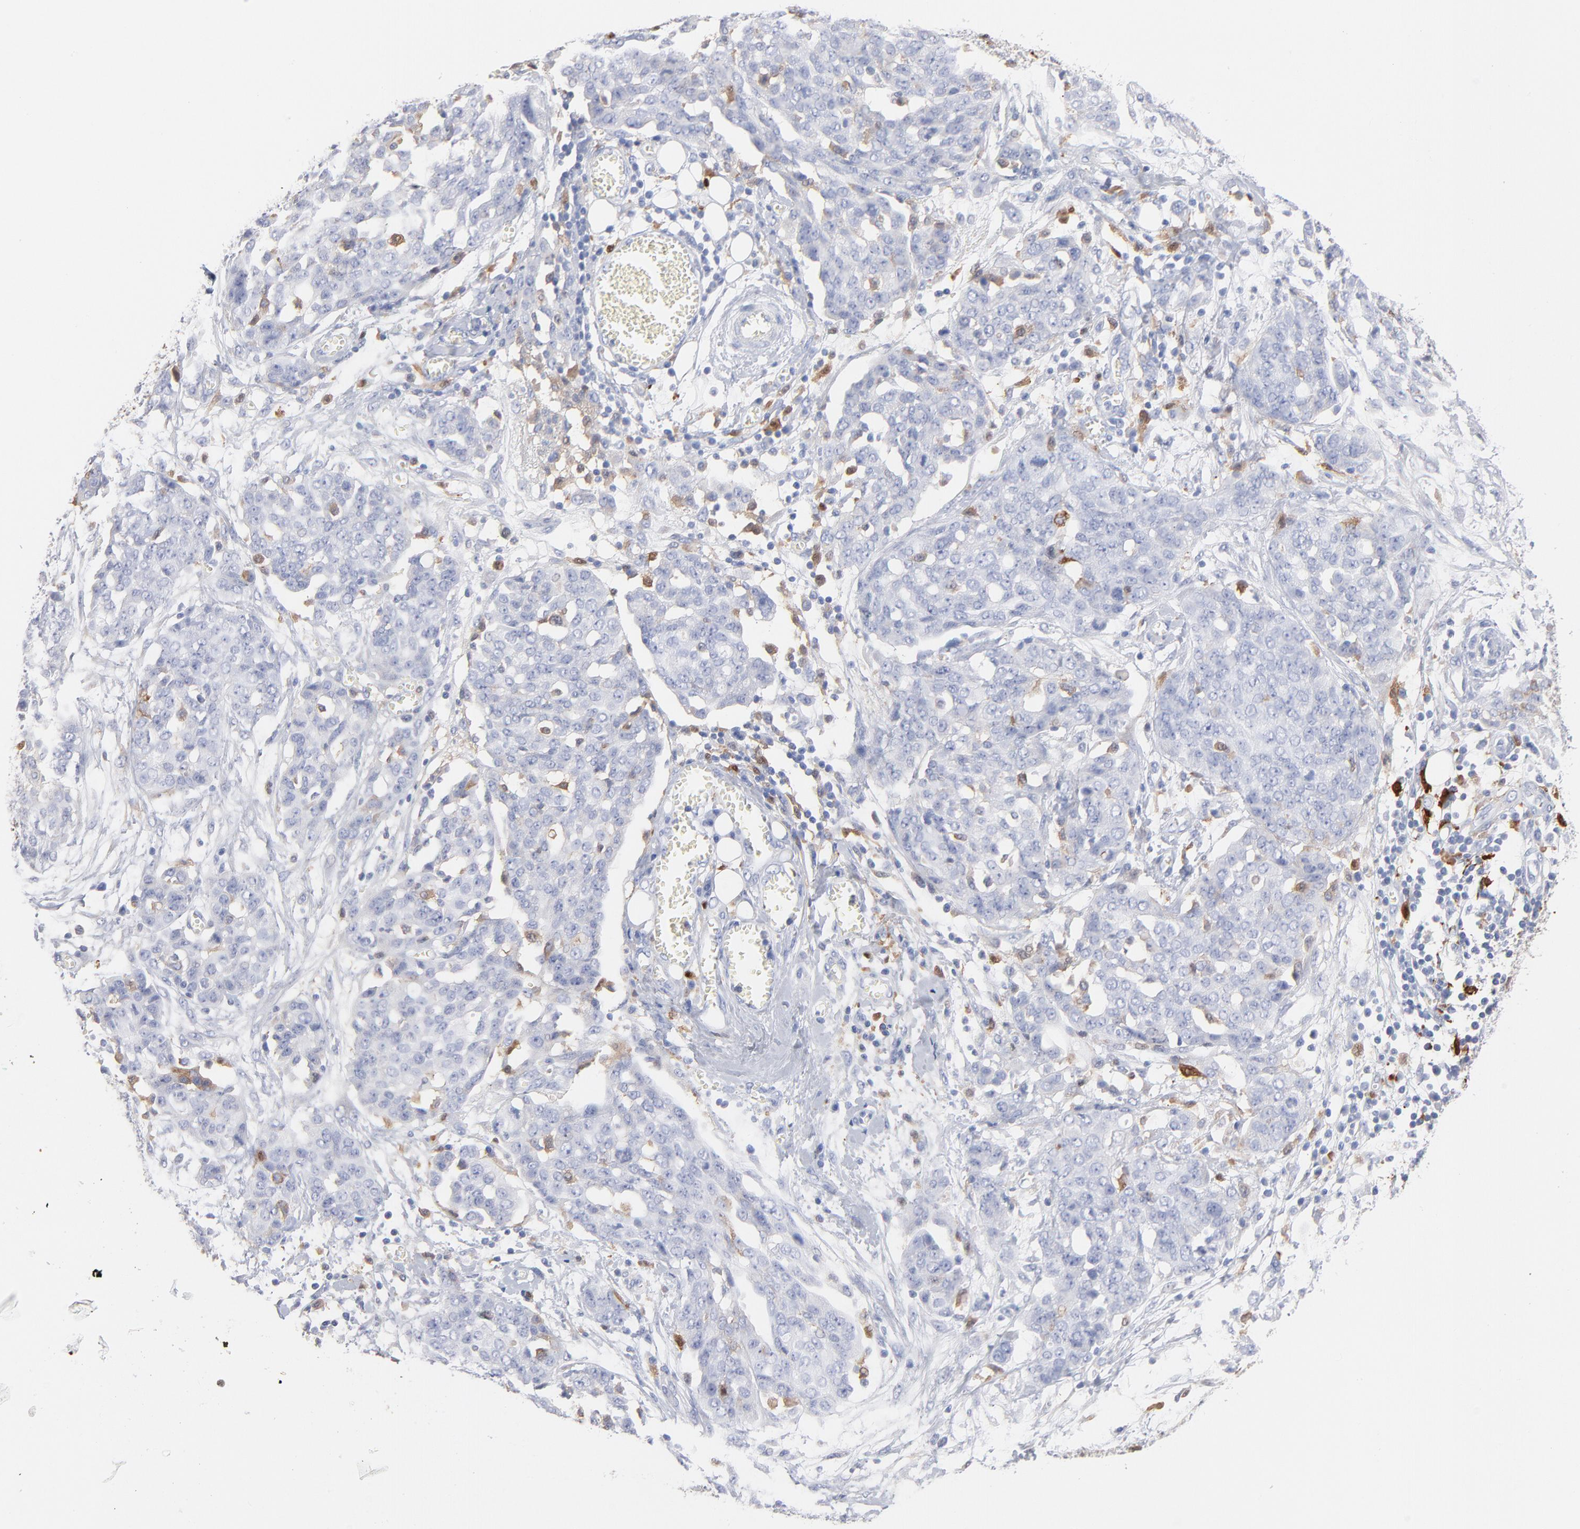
{"staining": {"intensity": "negative", "quantity": "none", "location": "none"}, "tissue": "ovarian cancer", "cell_type": "Tumor cells", "image_type": "cancer", "snomed": [{"axis": "morphology", "description": "Cystadenocarcinoma, serous, NOS"}, {"axis": "topography", "description": "Soft tissue"}, {"axis": "topography", "description": "Ovary"}], "caption": "Tumor cells are negative for protein expression in human ovarian serous cystadenocarcinoma.", "gene": "IFIT2", "patient": {"sex": "female", "age": 57}}